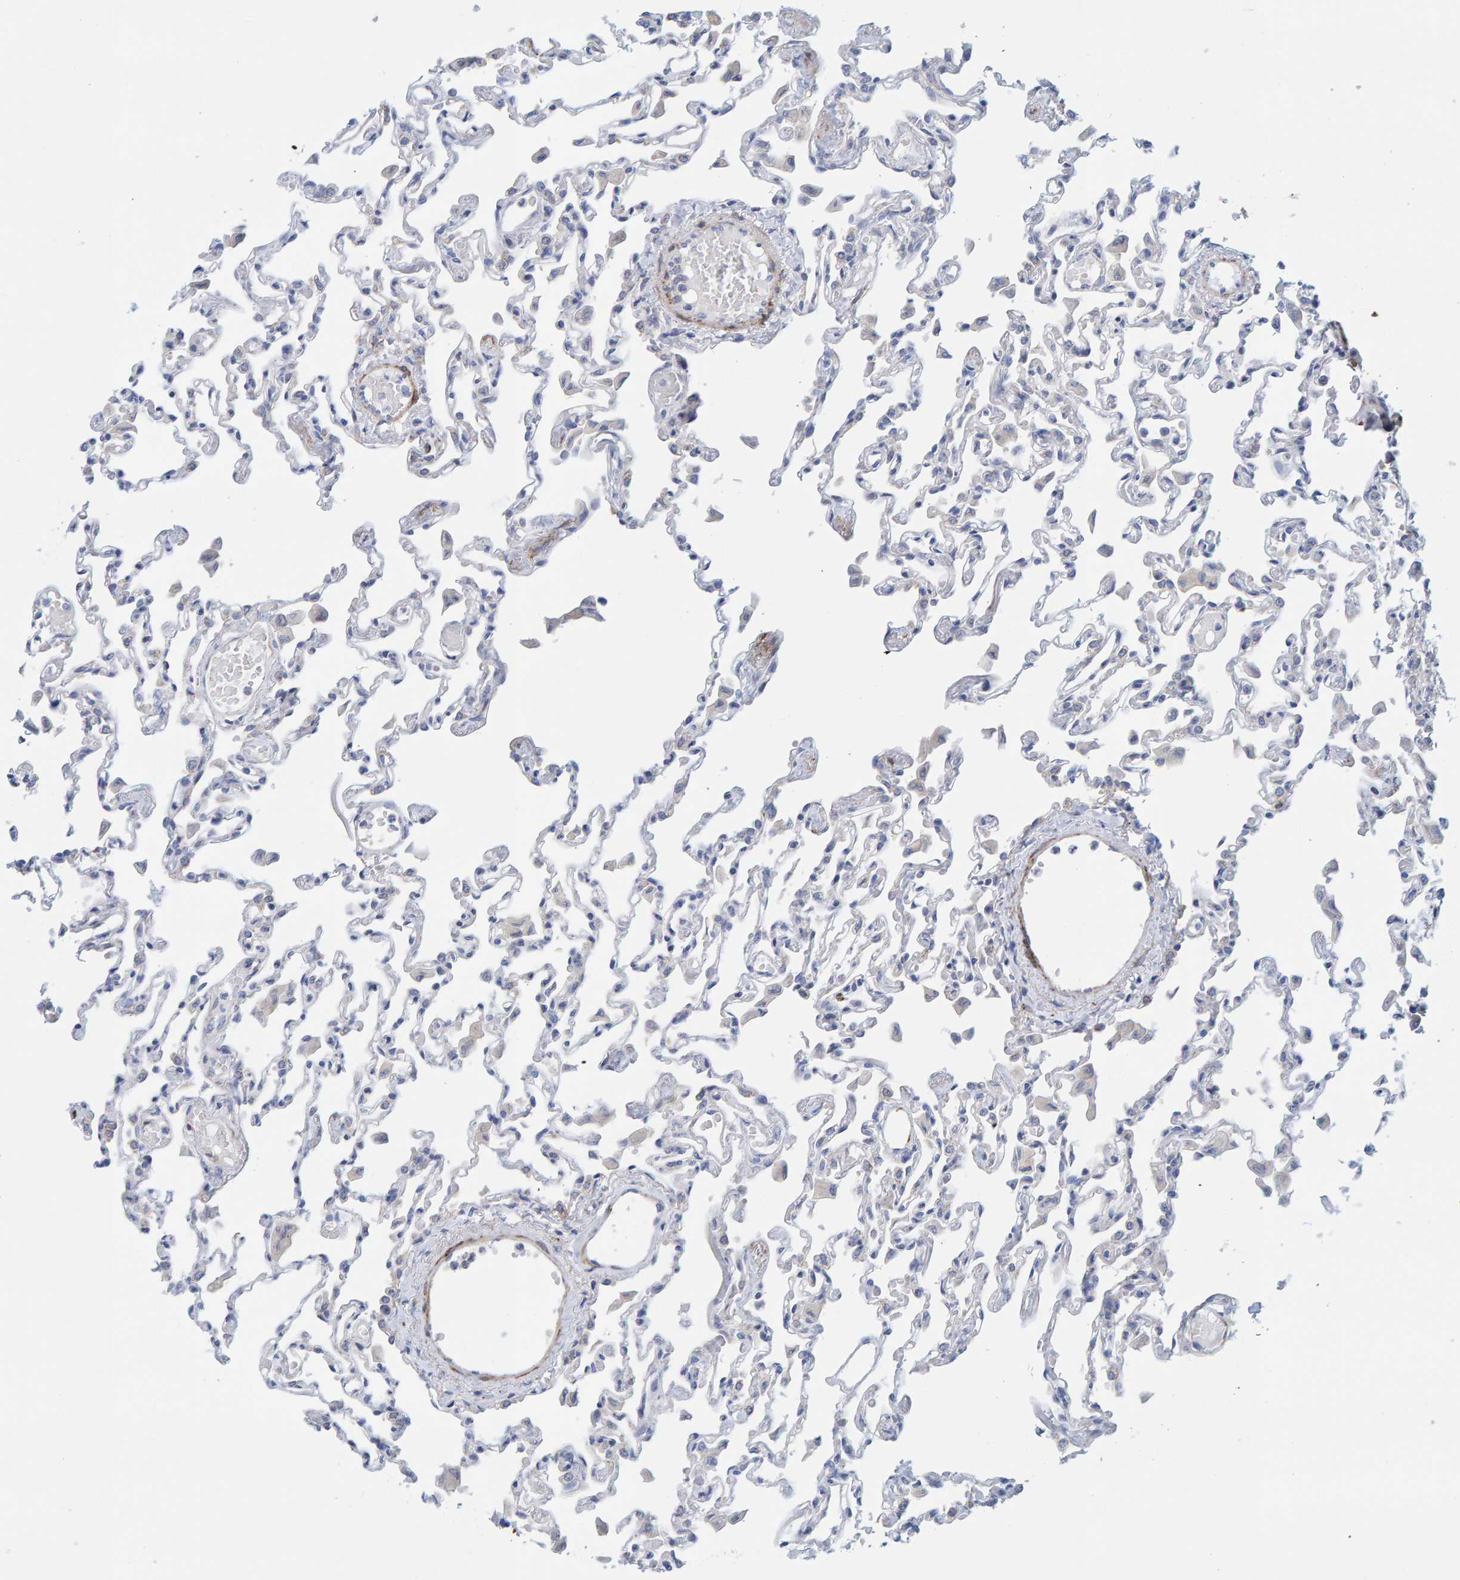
{"staining": {"intensity": "negative", "quantity": "none", "location": "none"}, "tissue": "lung", "cell_type": "Alveolar cells", "image_type": "normal", "snomed": [{"axis": "morphology", "description": "Normal tissue, NOS"}, {"axis": "topography", "description": "Bronchus"}, {"axis": "topography", "description": "Lung"}], "caption": "An immunohistochemistry (IHC) image of unremarkable lung is shown. There is no staining in alveolar cells of lung.", "gene": "MAP1B", "patient": {"sex": "female", "age": 49}}